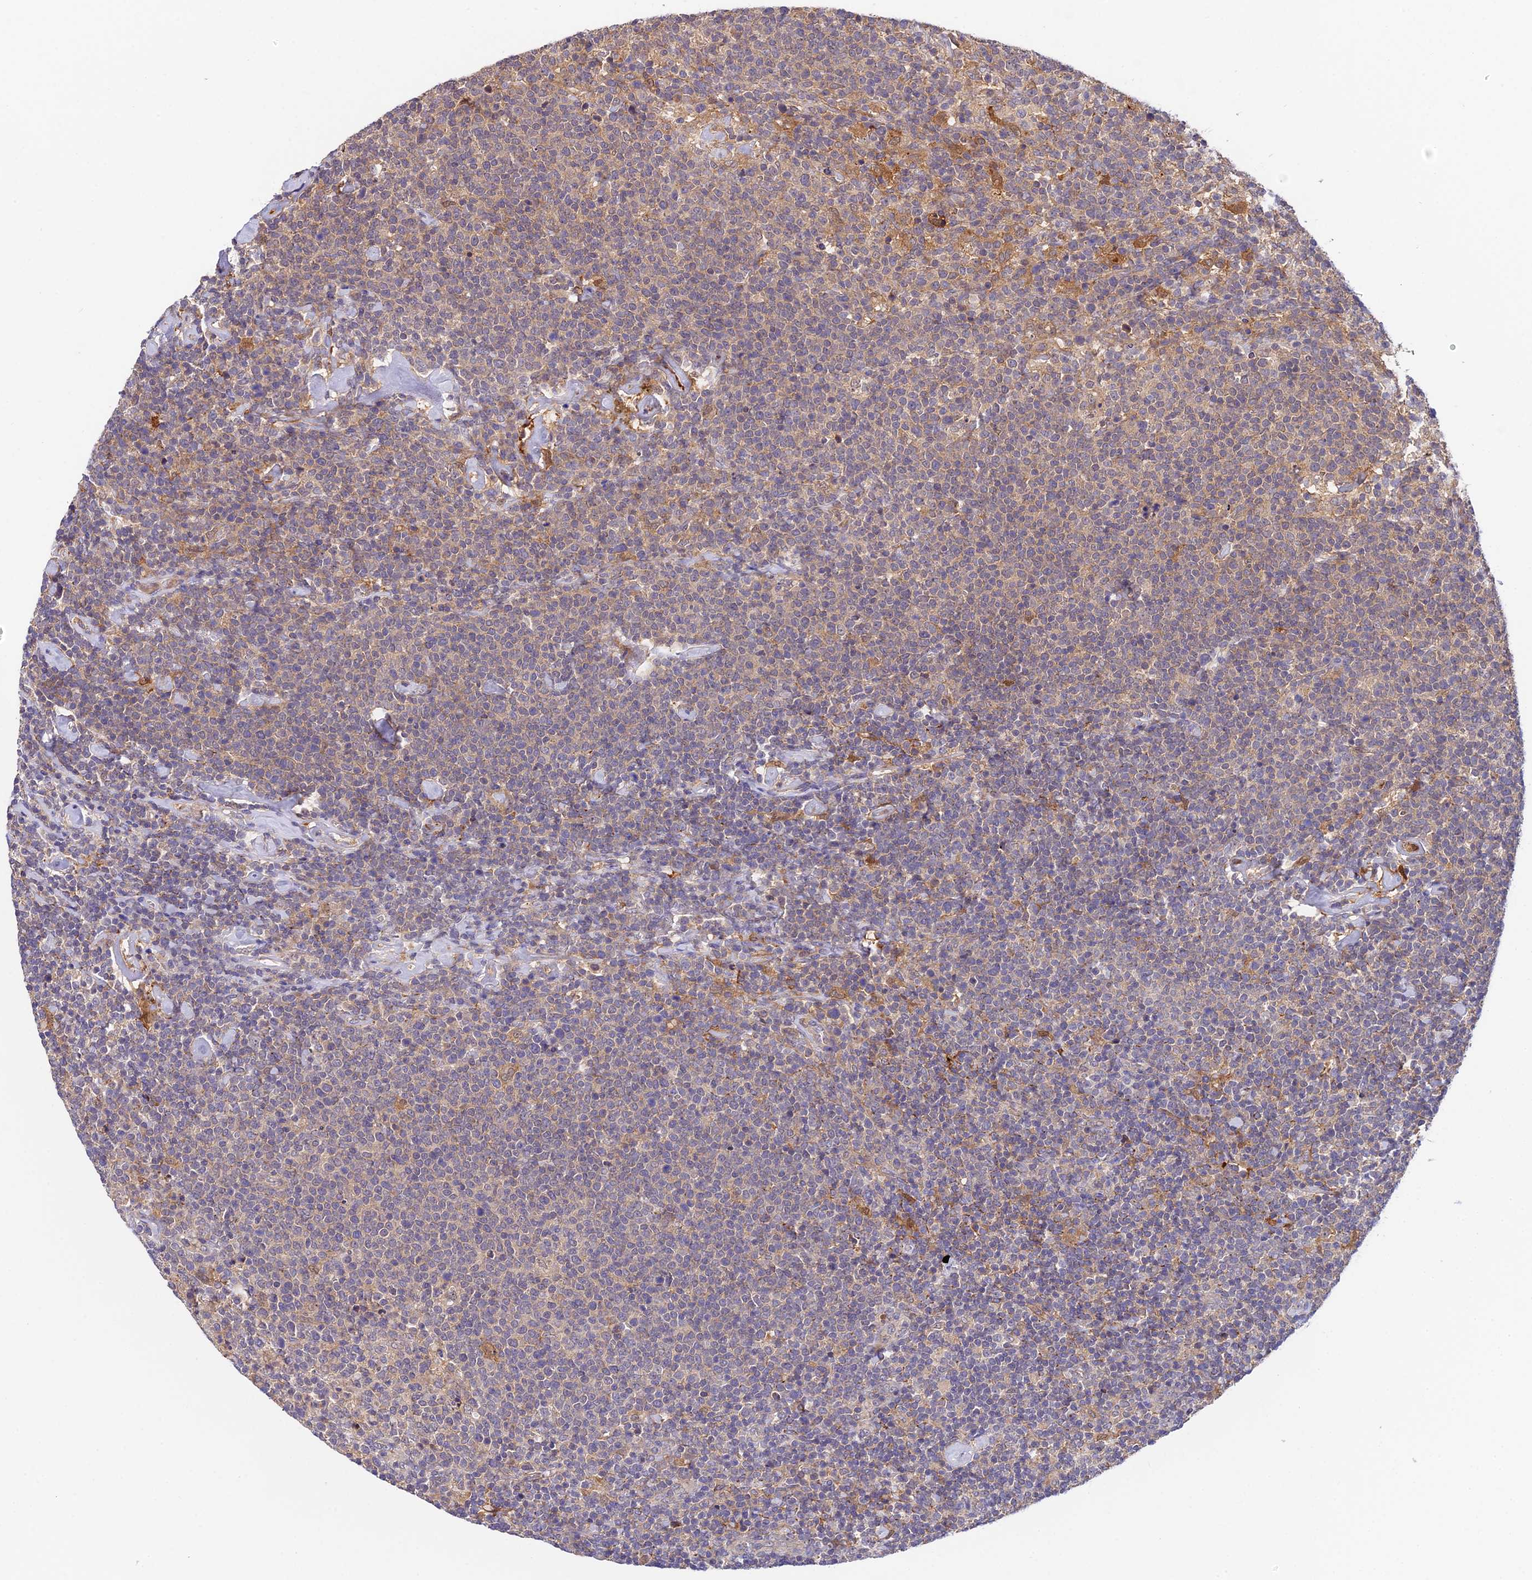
{"staining": {"intensity": "weak", "quantity": "25%-75%", "location": "cytoplasmic/membranous"}, "tissue": "lymphoma", "cell_type": "Tumor cells", "image_type": "cancer", "snomed": [{"axis": "morphology", "description": "Malignant lymphoma, non-Hodgkin's type, High grade"}, {"axis": "topography", "description": "Lymph node"}], "caption": "A high-resolution histopathology image shows IHC staining of lymphoma, which exhibits weak cytoplasmic/membranous positivity in about 25%-75% of tumor cells. The staining was performed using DAB to visualize the protein expression in brown, while the nuclei were stained in blue with hematoxylin (Magnification: 20x).", "gene": "ZBED8", "patient": {"sex": "male", "age": 61}}